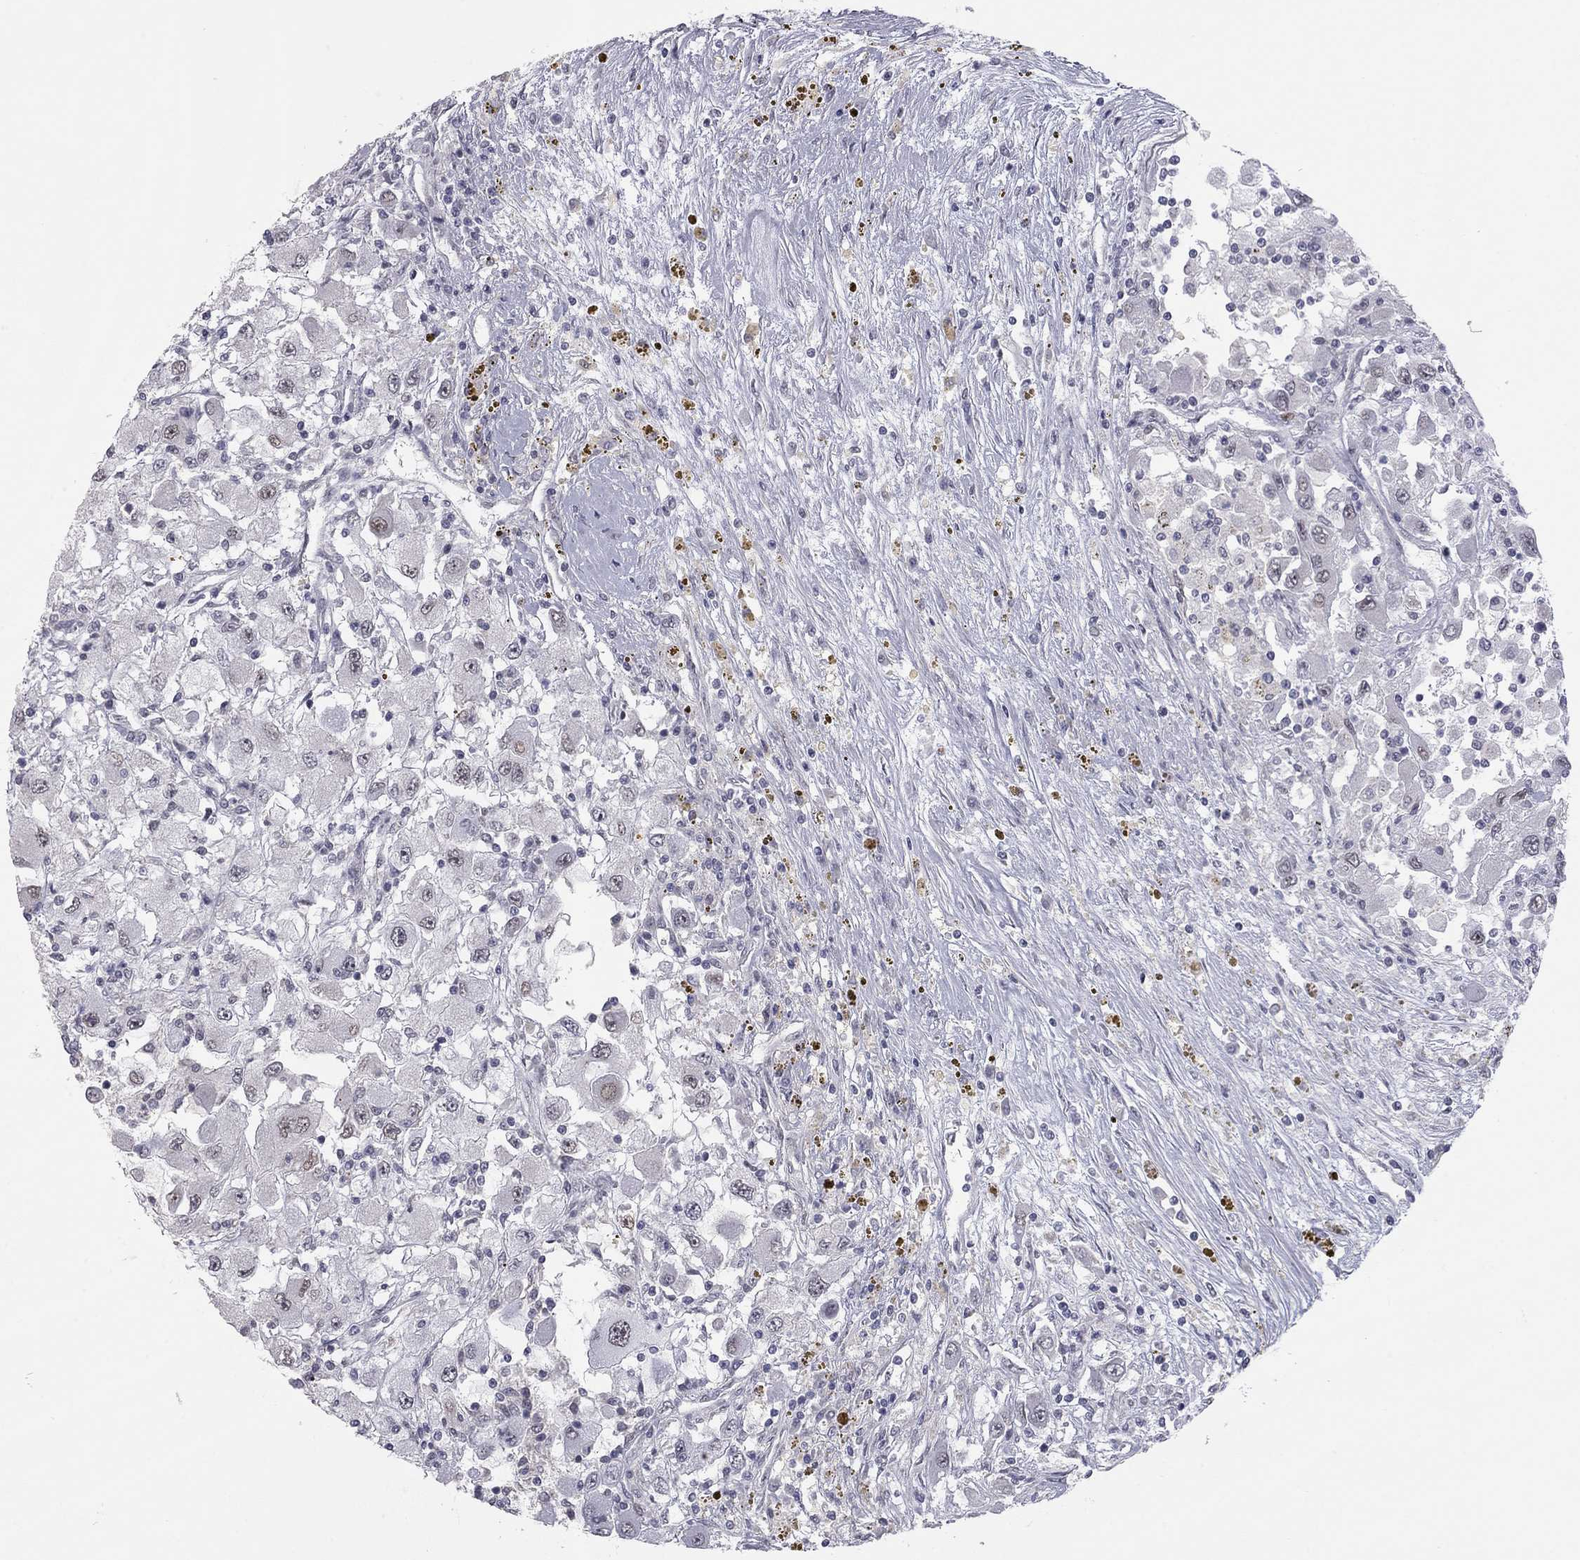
{"staining": {"intensity": "weak", "quantity": "<25%", "location": "nuclear"}, "tissue": "renal cancer", "cell_type": "Tumor cells", "image_type": "cancer", "snomed": [{"axis": "morphology", "description": "Adenocarcinoma, NOS"}, {"axis": "topography", "description": "Kidney"}], "caption": "DAB immunohistochemical staining of renal adenocarcinoma demonstrates no significant staining in tumor cells.", "gene": "MC3R", "patient": {"sex": "female", "age": 67}}